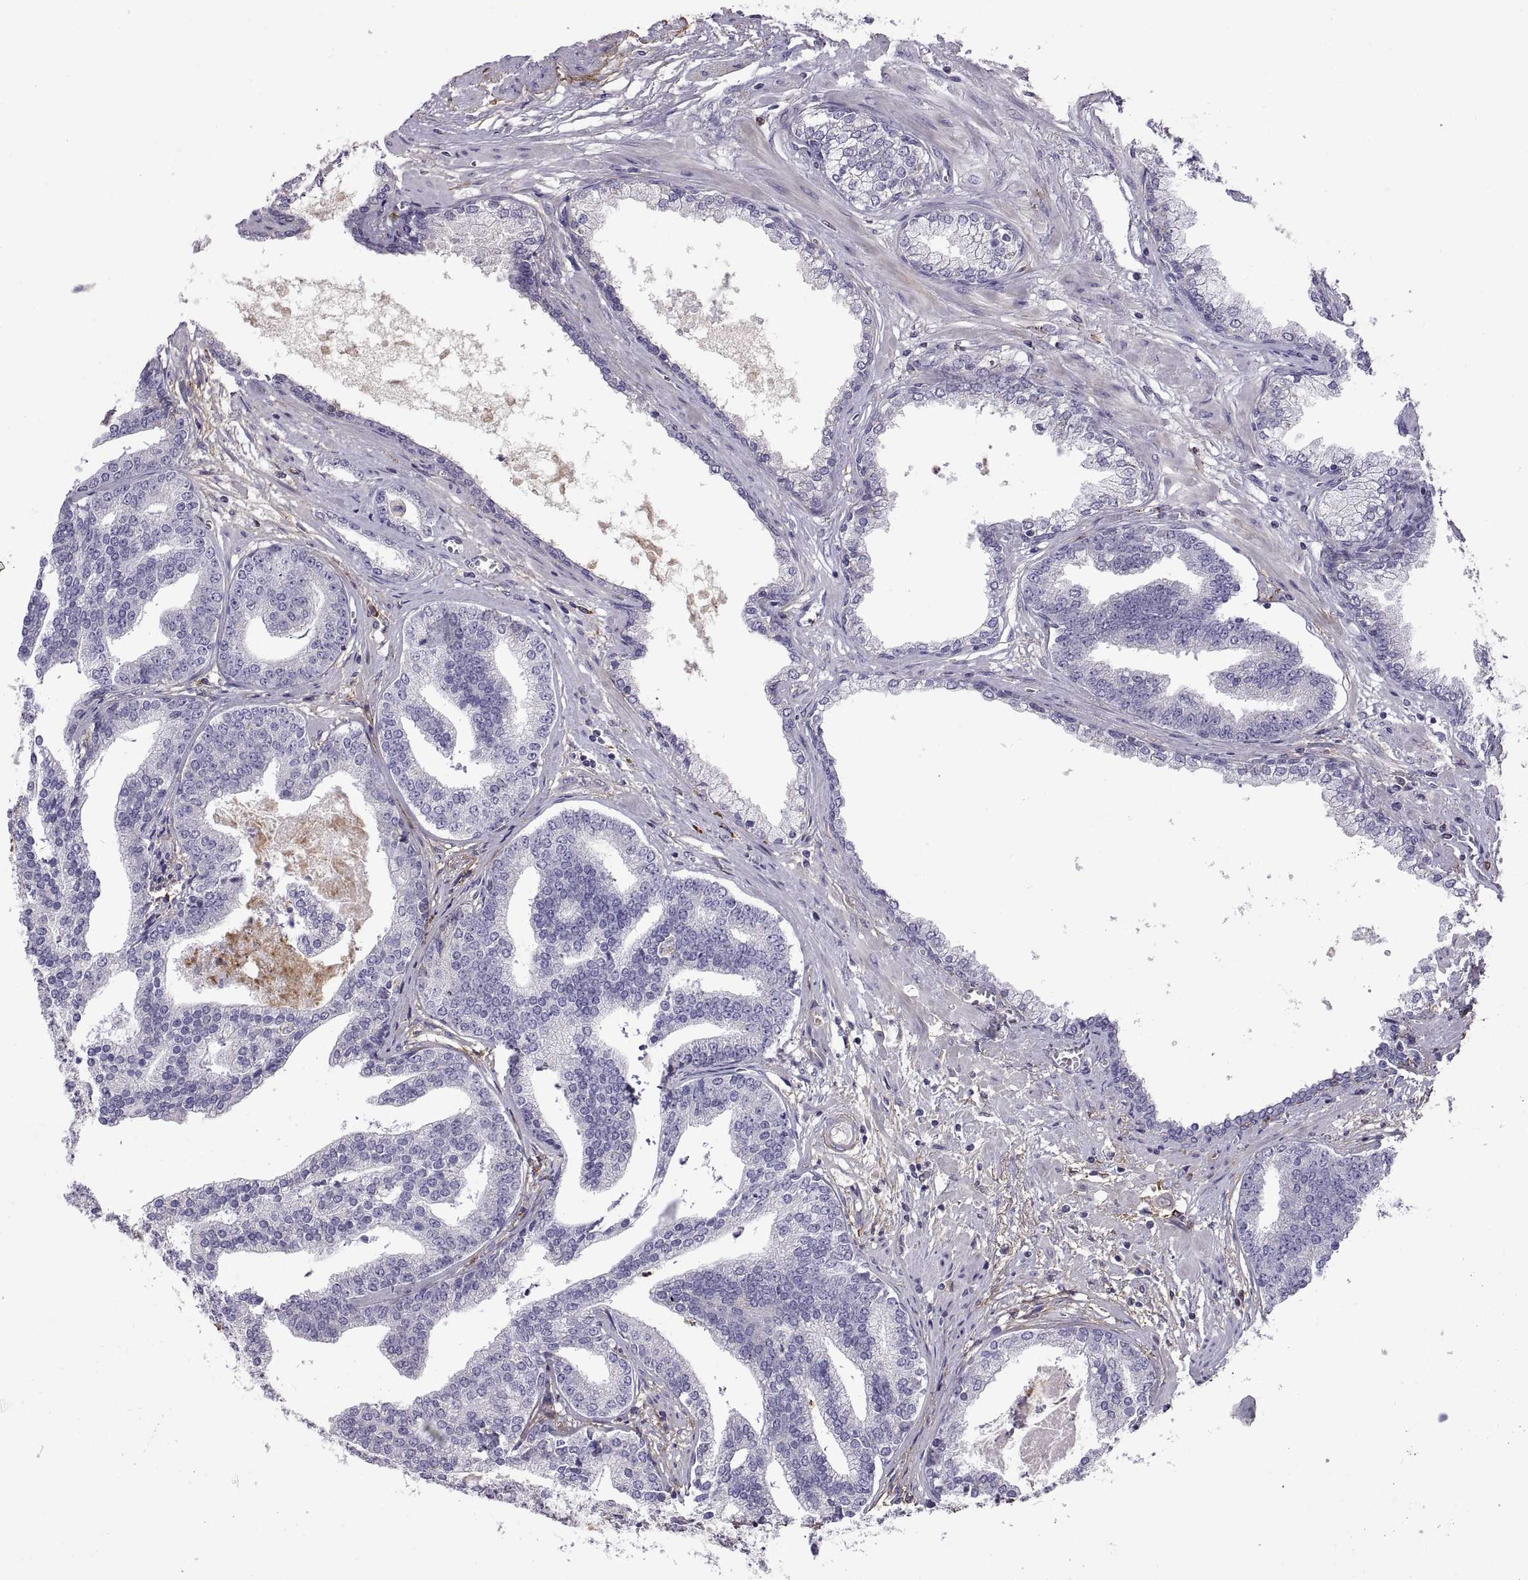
{"staining": {"intensity": "negative", "quantity": "none", "location": "none"}, "tissue": "prostate cancer", "cell_type": "Tumor cells", "image_type": "cancer", "snomed": [{"axis": "morphology", "description": "Adenocarcinoma, NOS"}, {"axis": "topography", "description": "Prostate"}], "caption": "IHC photomicrograph of adenocarcinoma (prostate) stained for a protein (brown), which displays no positivity in tumor cells.", "gene": "EMILIN2", "patient": {"sex": "male", "age": 64}}